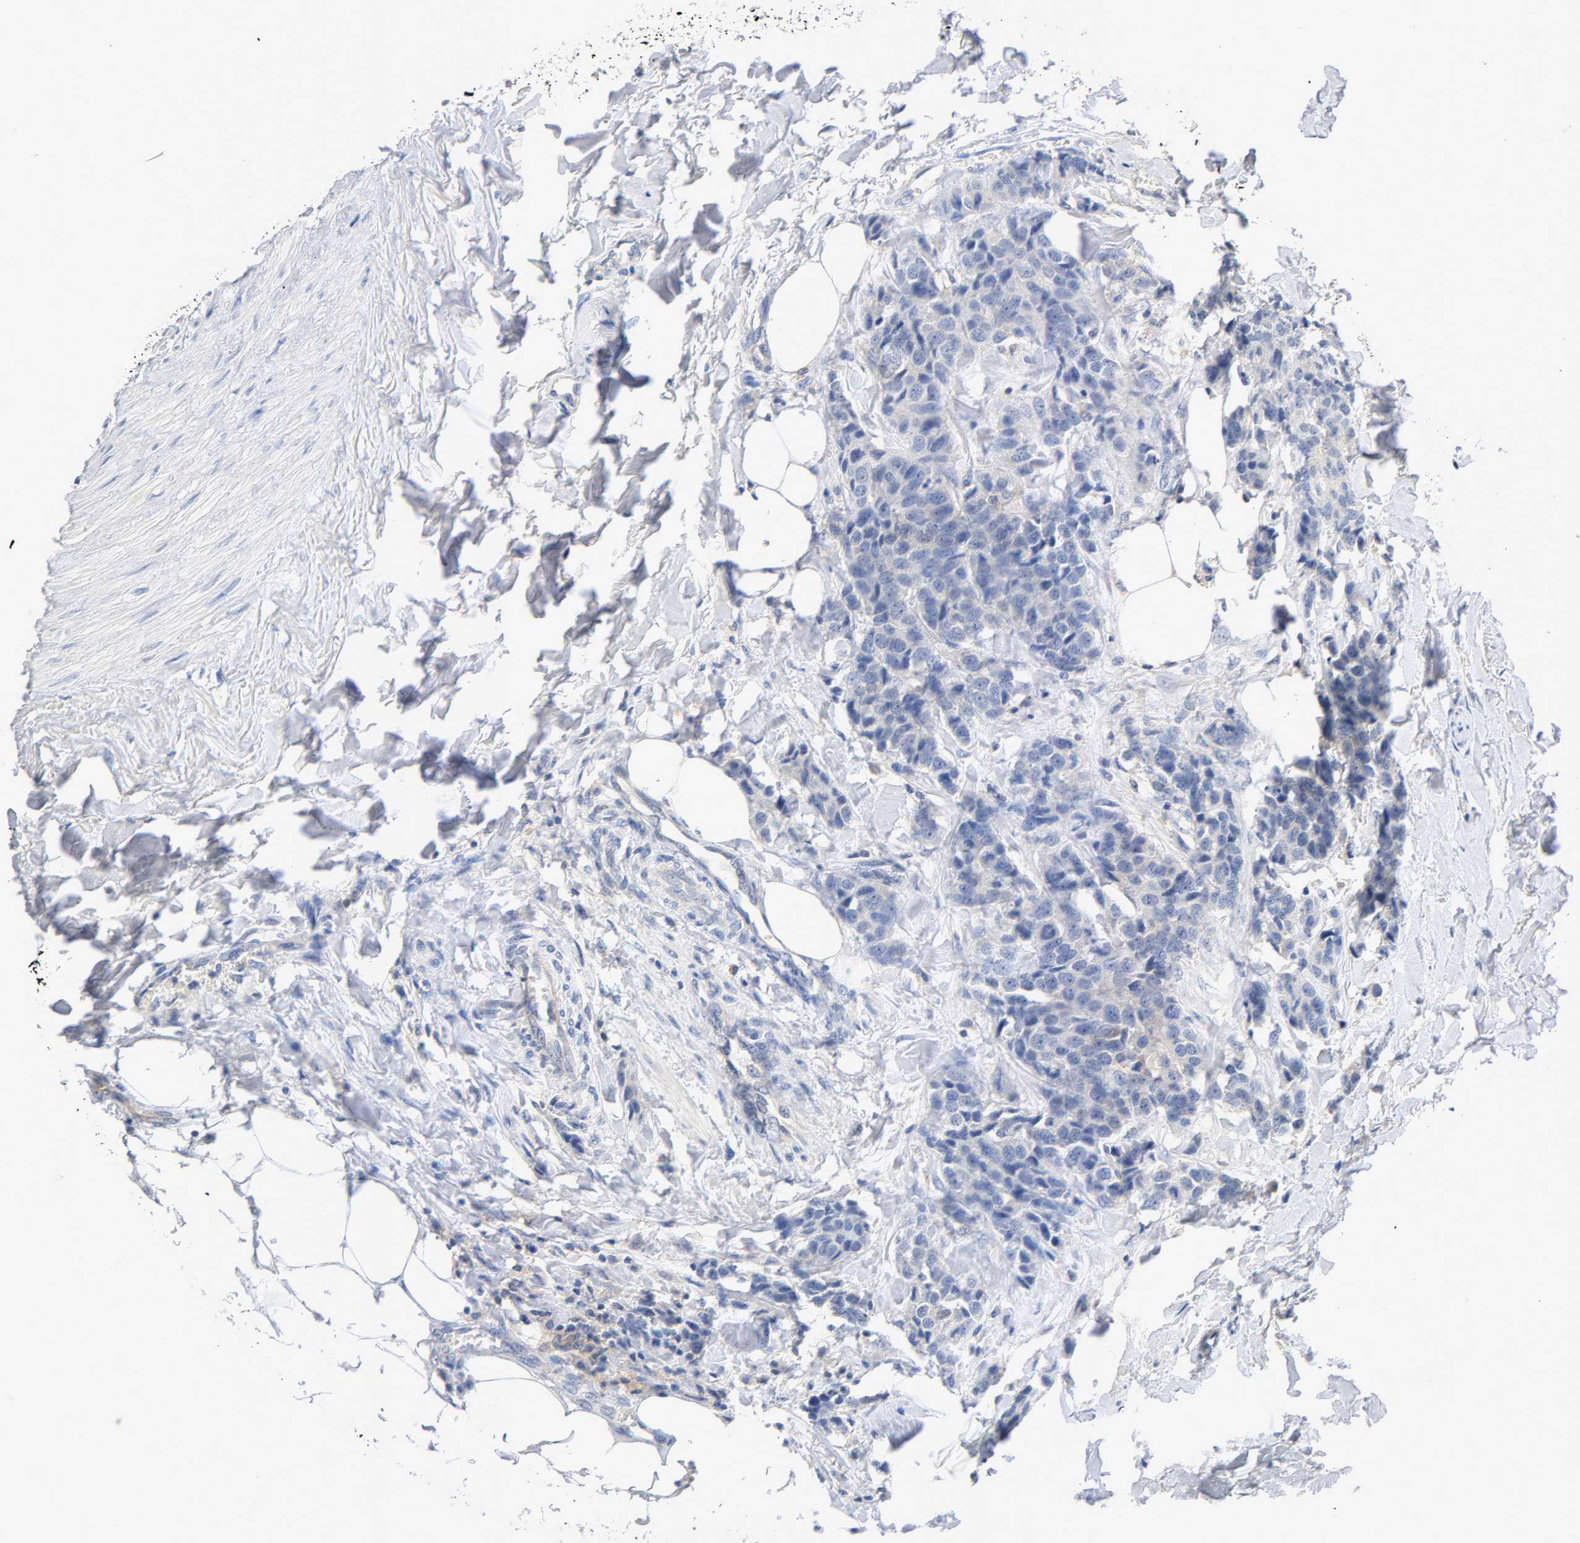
{"staining": {"intensity": "negative", "quantity": "none", "location": "none"}, "tissue": "breast cancer", "cell_type": "Tumor cells", "image_type": "cancer", "snomed": [{"axis": "morphology", "description": "Duct carcinoma"}, {"axis": "topography", "description": "Breast"}], "caption": "IHC histopathology image of human breast cancer (infiltrating ductal carcinoma) stained for a protein (brown), which demonstrates no staining in tumor cells.", "gene": "MALT1", "patient": {"sex": "female", "age": 80}}